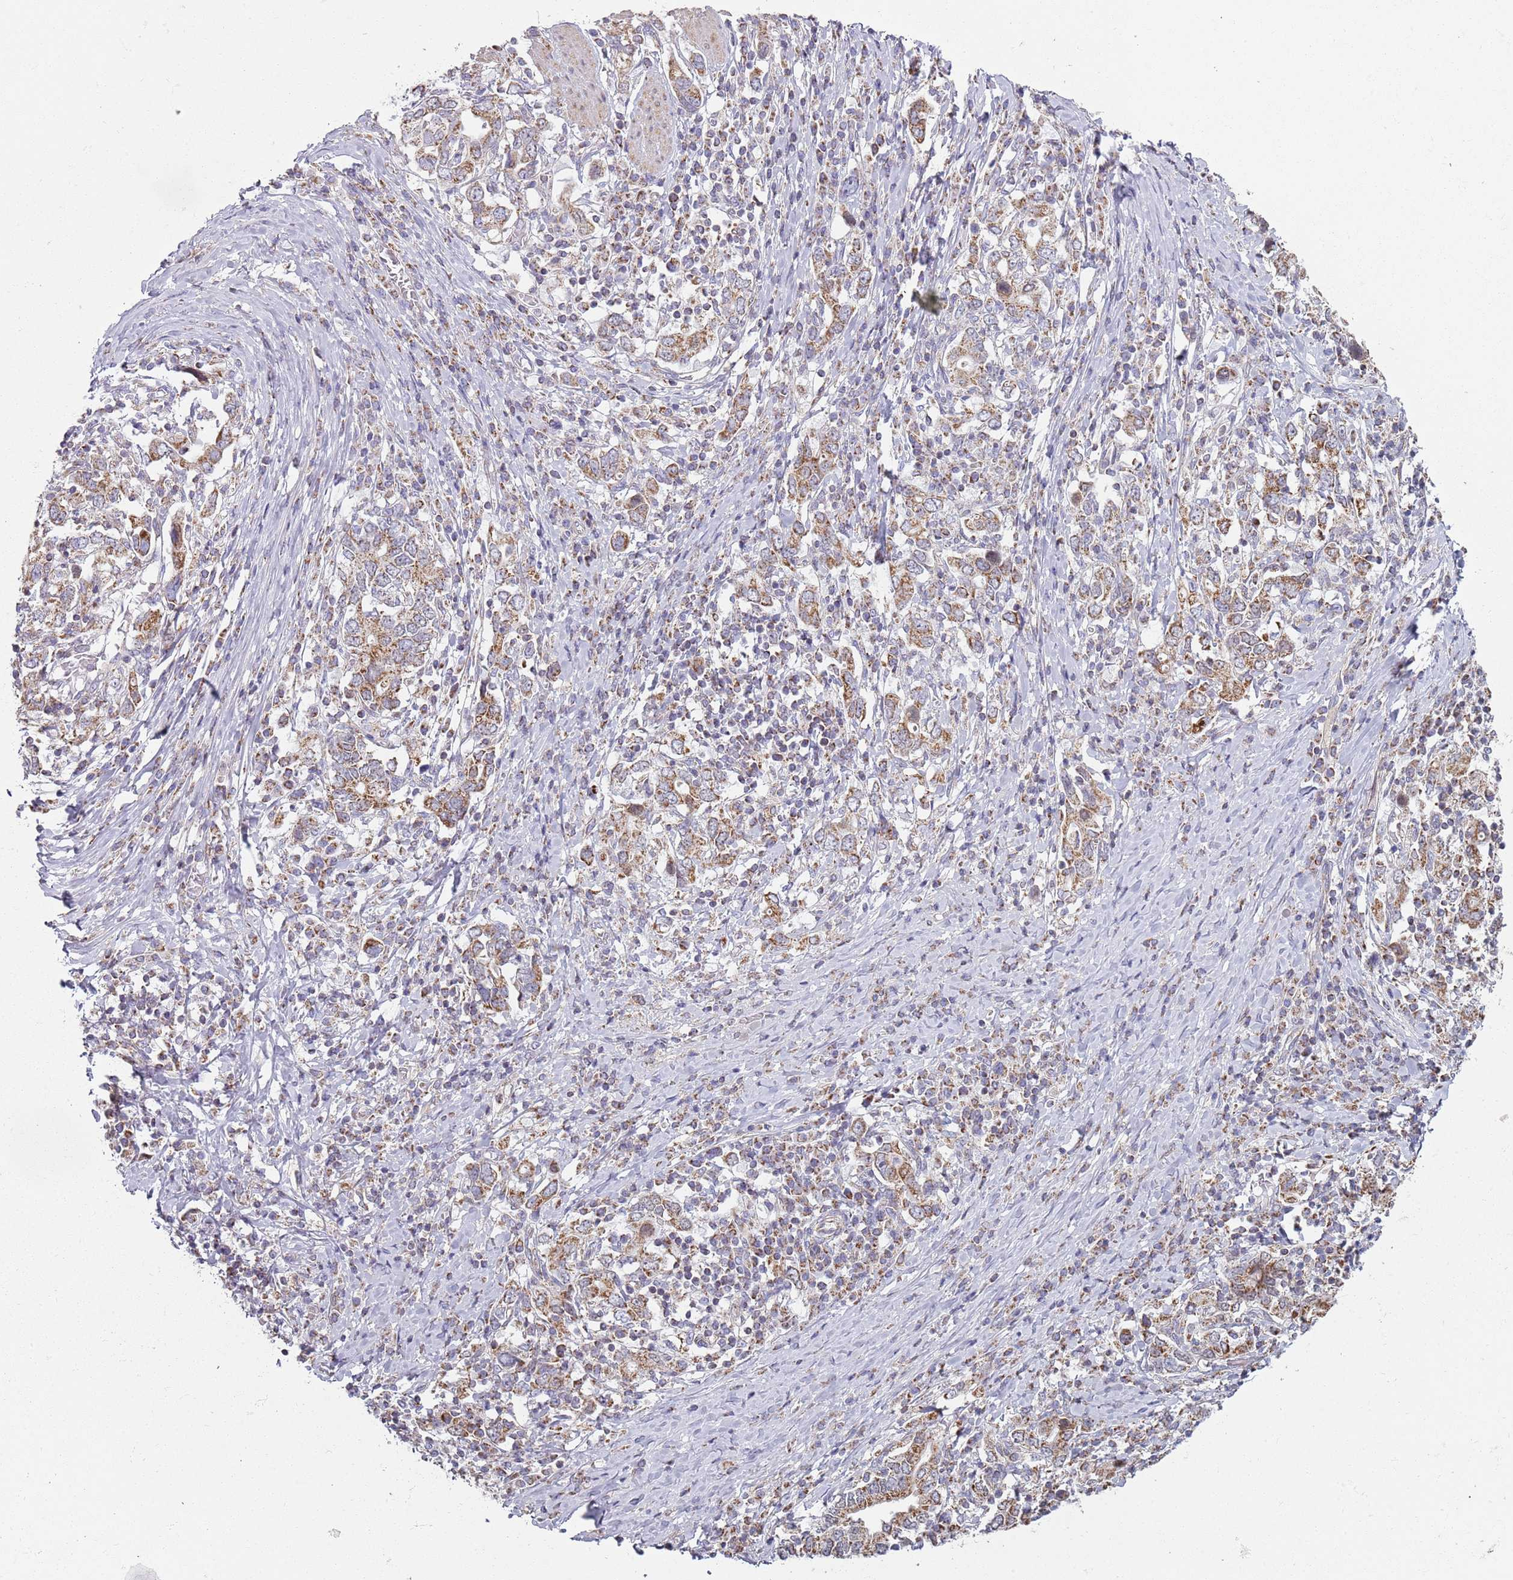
{"staining": {"intensity": "moderate", "quantity": ">75%", "location": "cytoplasmic/membranous"}, "tissue": "stomach cancer", "cell_type": "Tumor cells", "image_type": "cancer", "snomed": [{"axis": "morphology", "description": "Adenocarcinoma, NOS"}, {"axis": "topography", "description": "Stomach, upper"}, {"axis": "topography", "description": "Stomach"}], "caption": "This is an image of immunohistochemistry staining of adenocarcinoma (stomach), which shows moderate expression in the cytoplasmic/membranous of tumor cells.", "gene": "GAS8", "patient": {"sex": "male", "age": 62}}